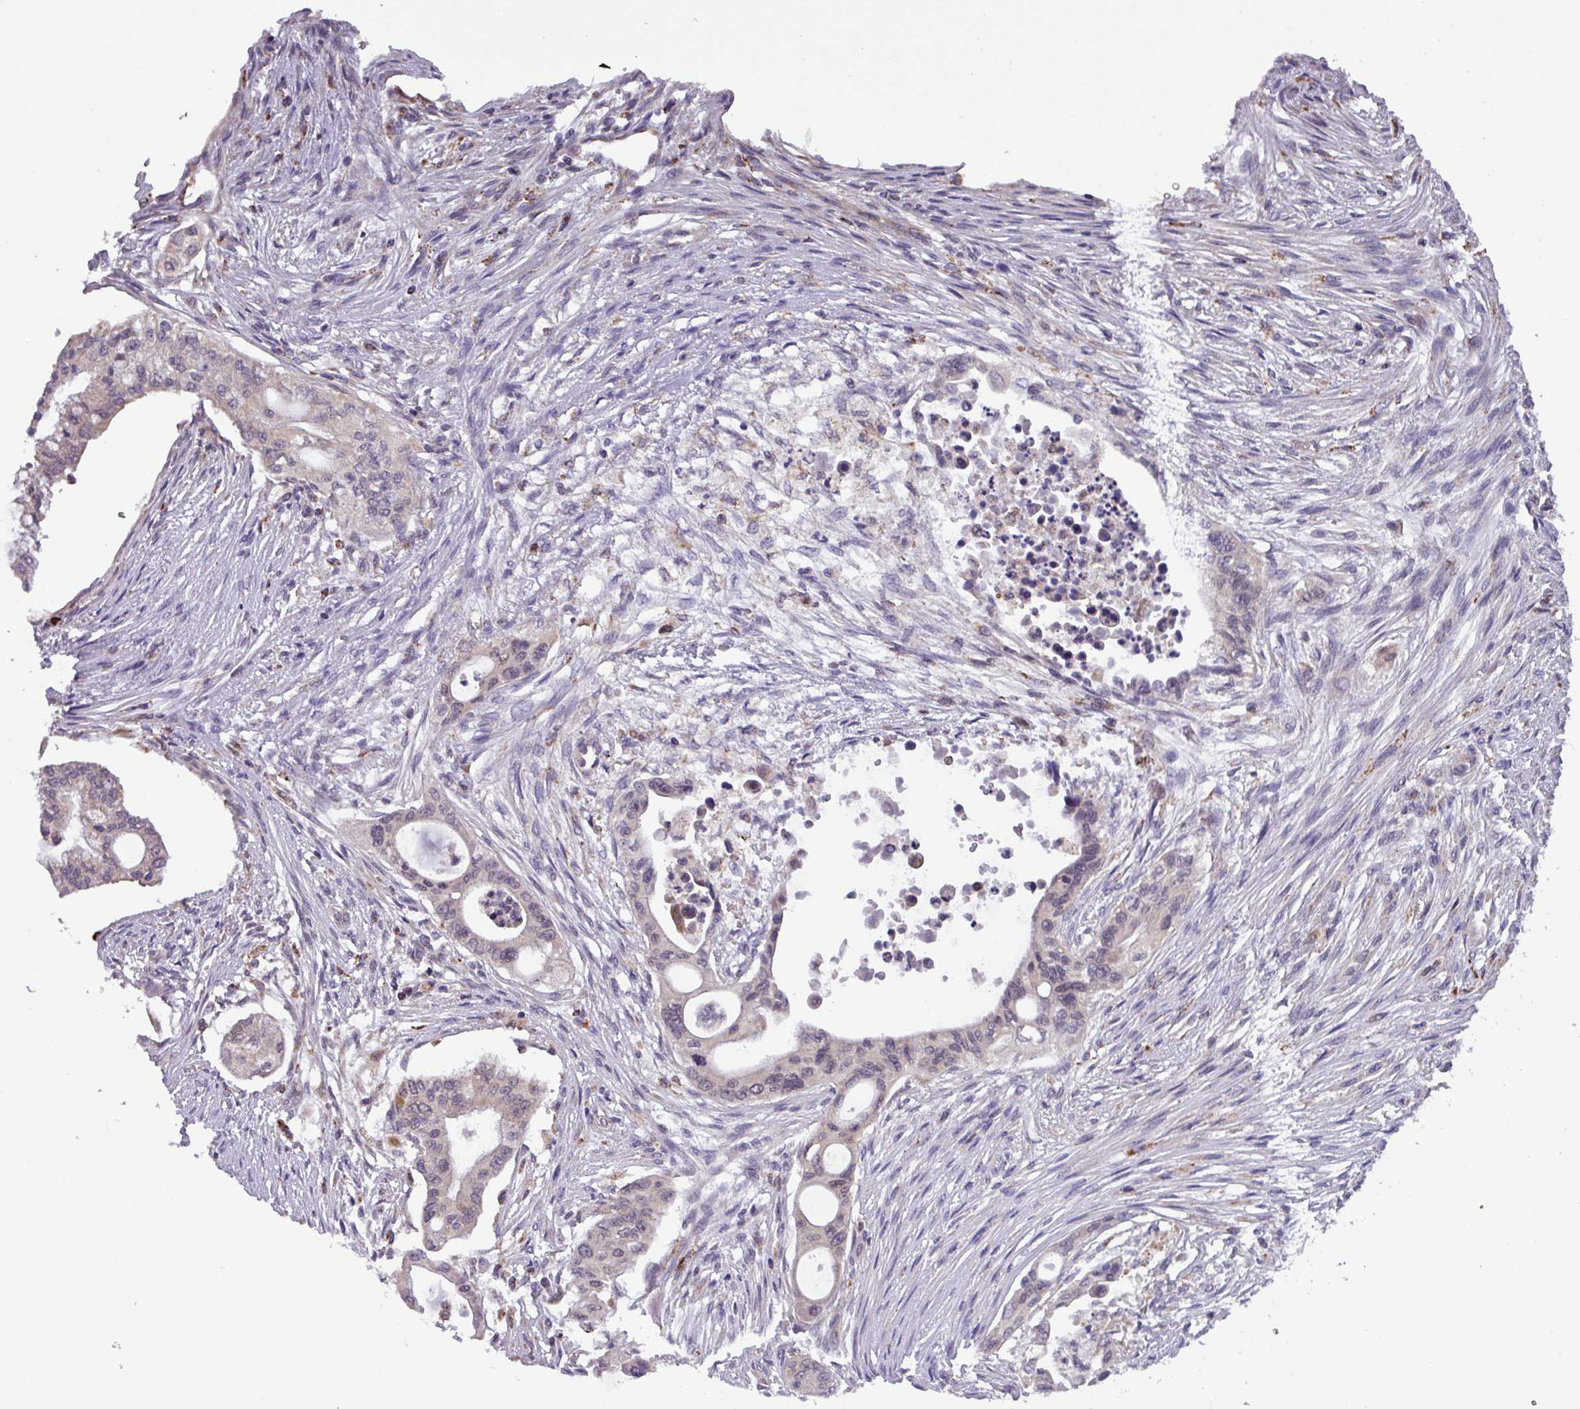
{"staining": {"intensity": "weak", "quantity": "<25%", "location": "cytoplasmic/membranous"}, "tissue": "pancreatic cancer", "cell_type": "Tumor cells", "image_type": "cancer", "snomed": [{"axis": "morphology", "description": "Adenocarcinoma, NOS"}, {"axis": "topography", "description": "Pancreas"}], "caption": "Photomicrograph shows no protein staining in tumor cells of pancreatic cancer (adenocarcinoma) tissue.", "gene": "AKIRIN1", "patient": {"sex": "male", "age": 46}}